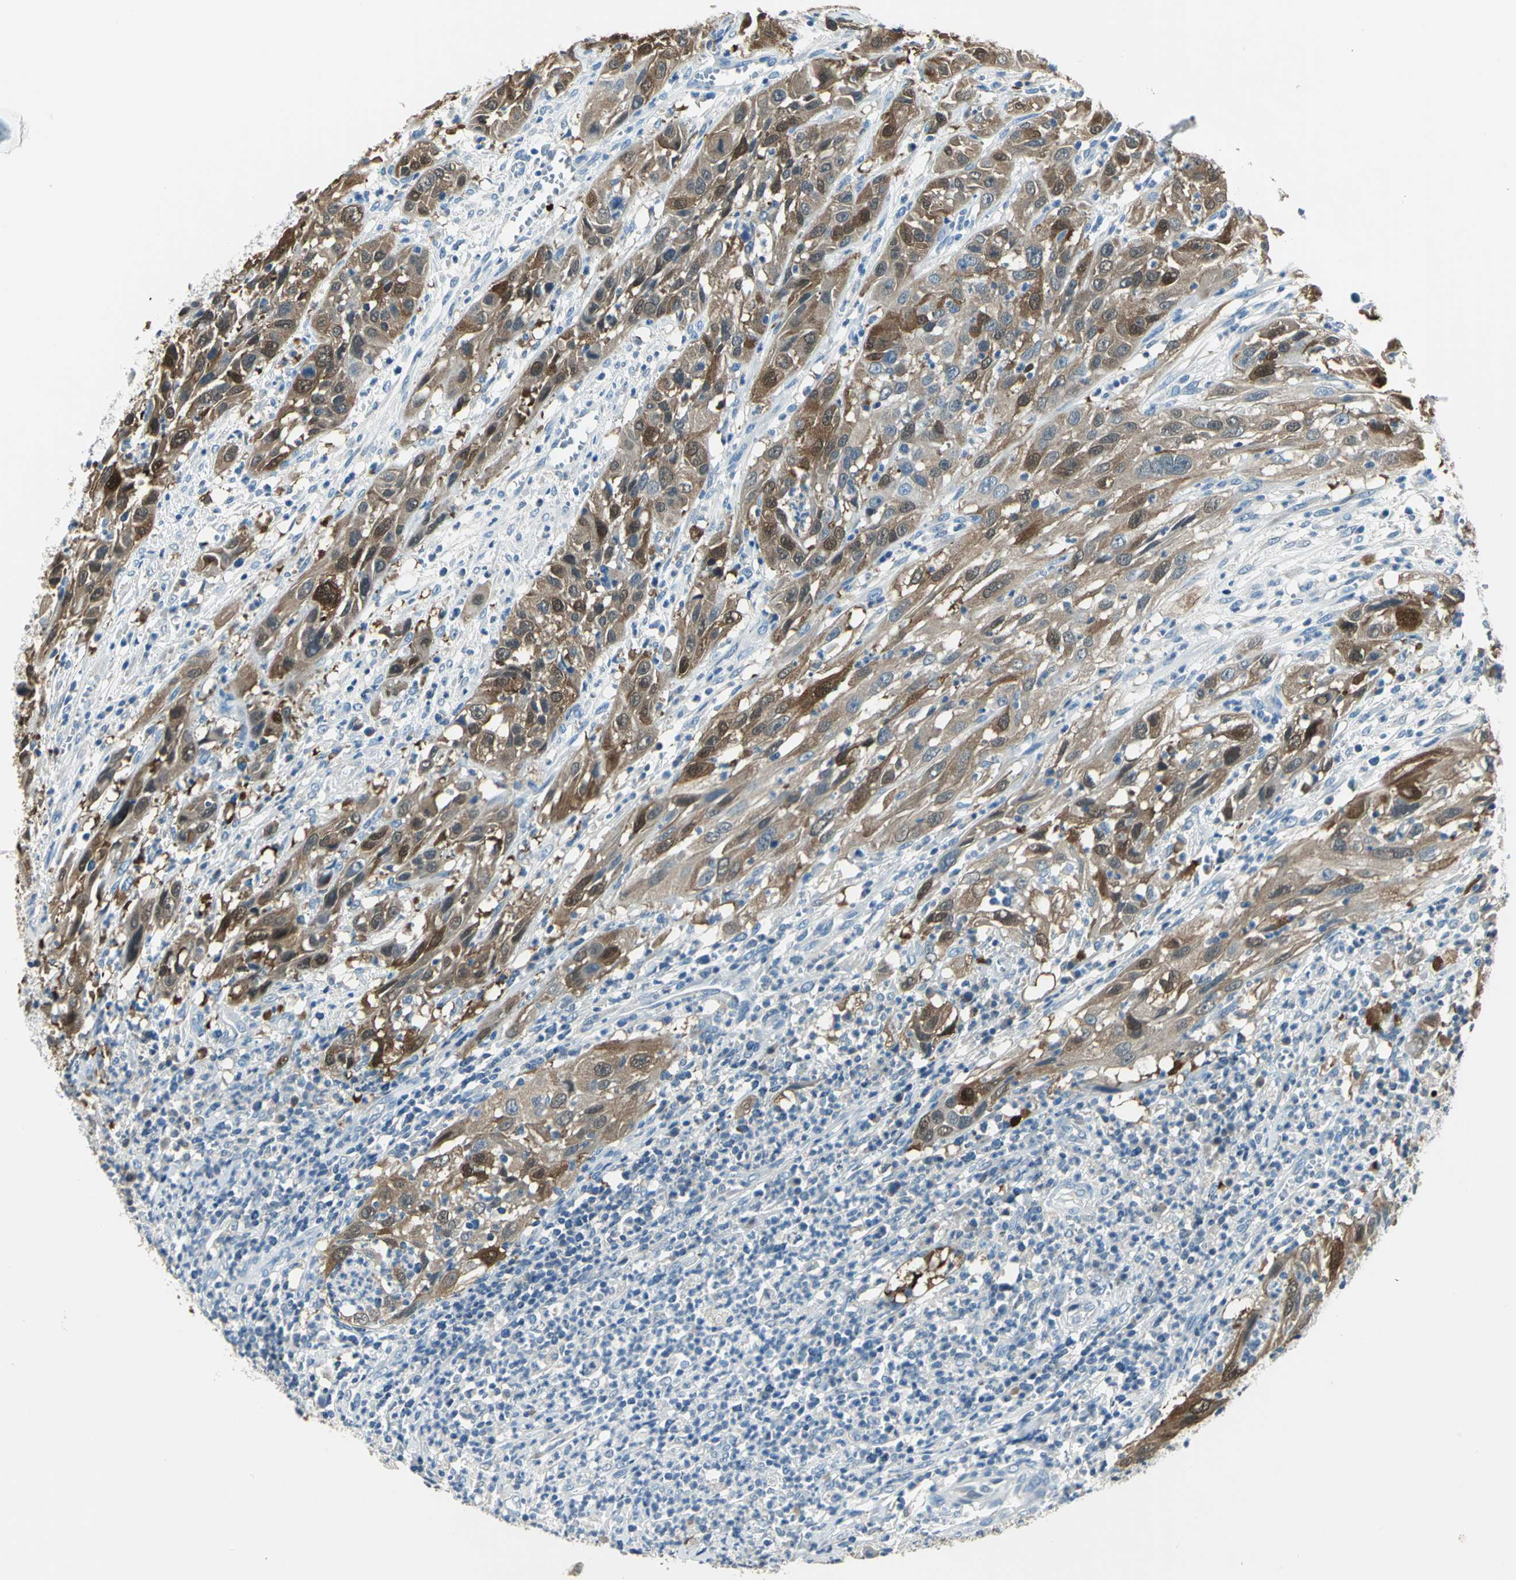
{"staining": {"intensity": "strong", "quantity": ">75%", "location": "cytoplasmic/membranous,nuclear"}, "tissue": "cervical cancer", "cell_type": "Tumor cells", "image_type": "cancer", "snomed": [{"axis": "morphology", "description": "Squamous cell carcinoma, NOS"}, {"axis": "topography", "description": "Cervix"}], "caption": "Immunohistochemical staining of cervical cancer (squamous cell carcinoma) exhibits high levels of strong cytoplasmic/membranous and nuclear staining in about >75% of tumor cells. (DAB IHC with brightfield microscopy, high magnification).", "gene": "UCHL1", "patient": {"sex": "female", "age": 32}}